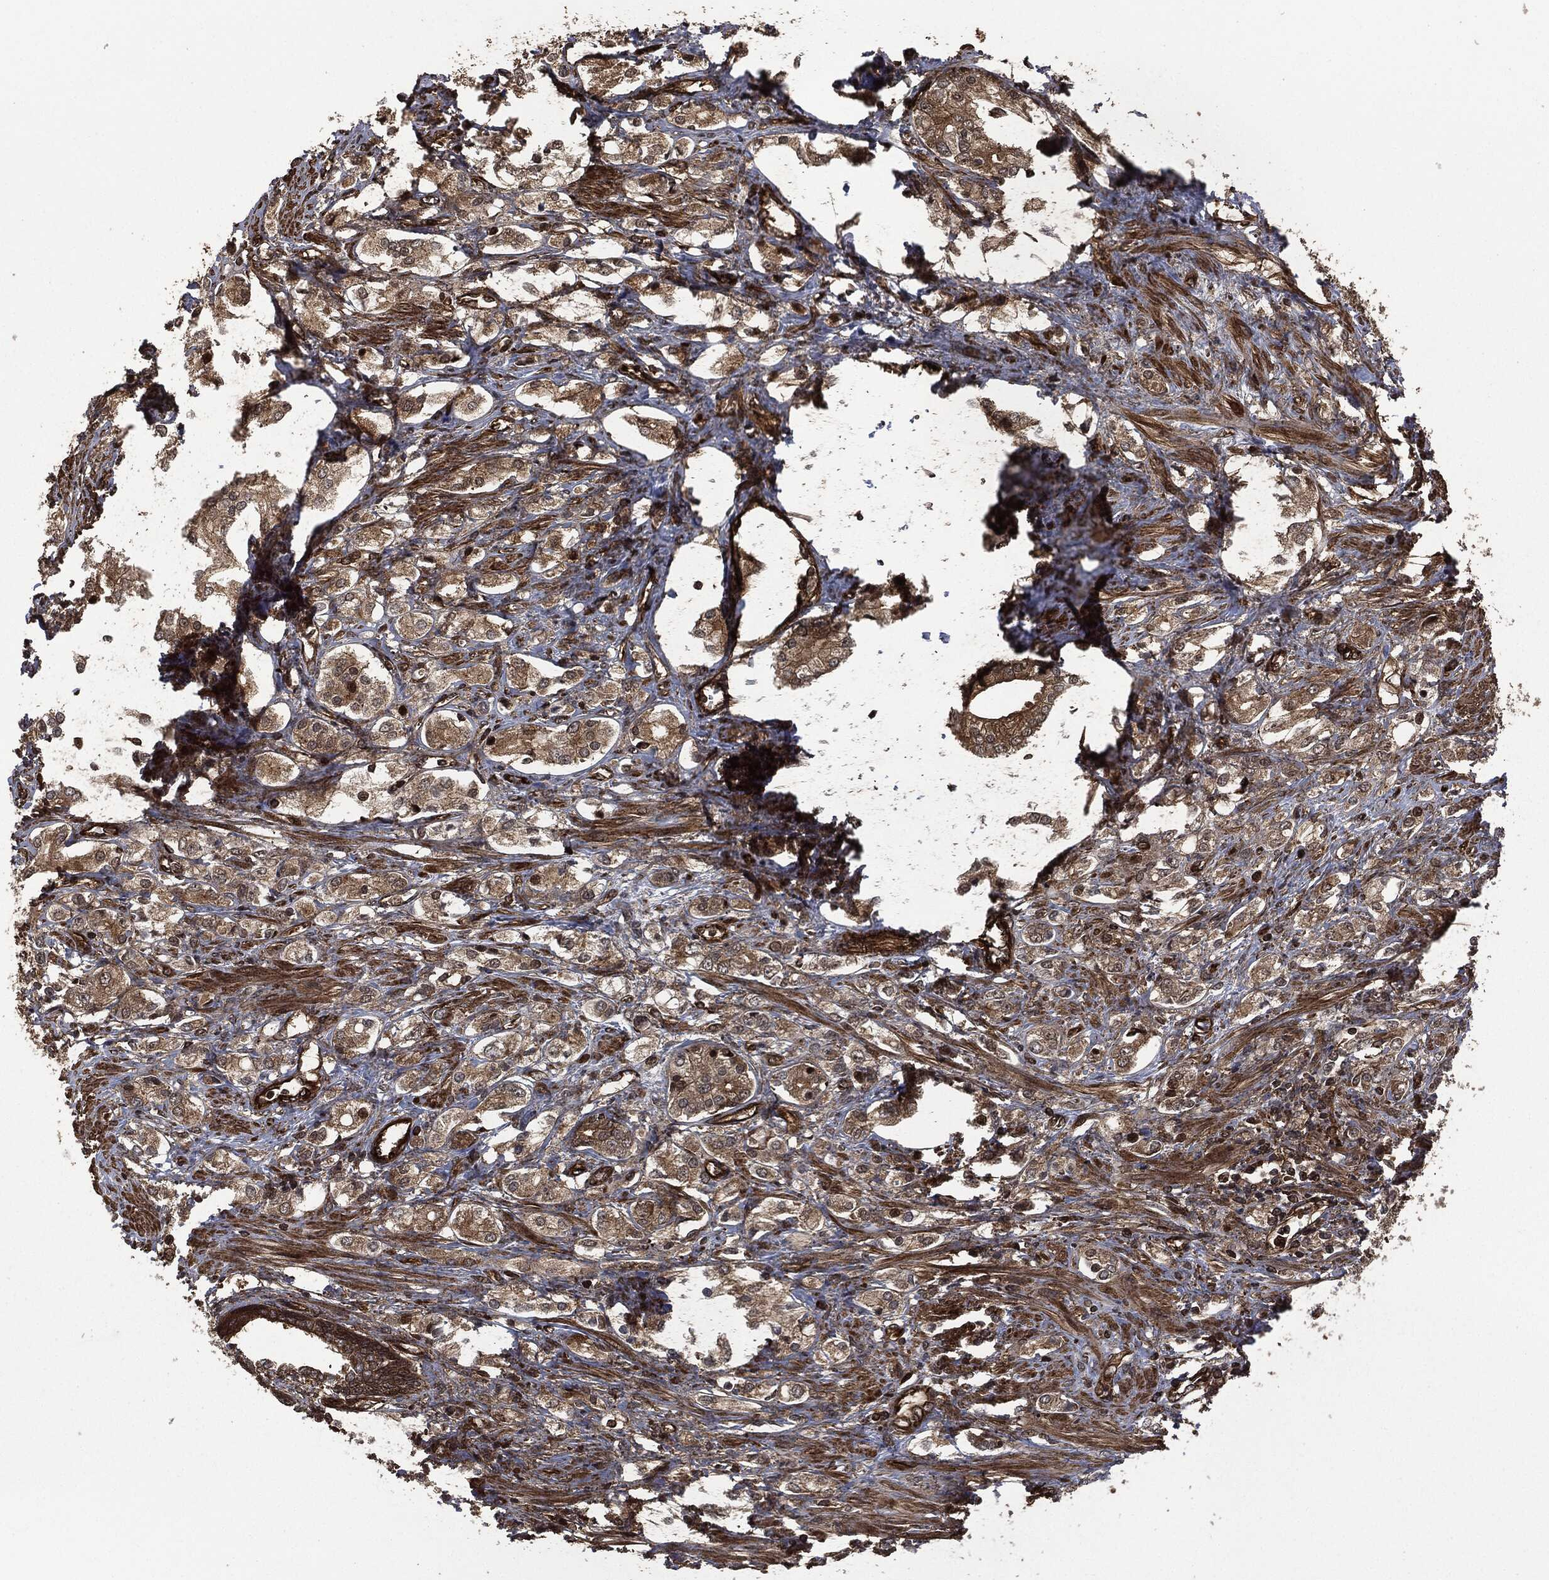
{"staining": {"intensity": "moderate", "quantity": "25%-75%", "location": "cytoplasmic/membranous"}, "tissue": "prostate cancer", "cell_type": "Tumor cells", "image_type": "cancer", "snomed": [{"axis": "morphology", "description": "Adenocarcinoma, NOS"}, {"axis": "topography", "description": "Prostate and seminal vesicle, NOS"}, {"axis": "topography", "description": "Prostate"}], "caption": "Immunohistochemistry (IHC) (DAB) staining of human prostate cancer (adenocarcinoma) reveals moderate cytoplasmic/membranous protein expression in about 25%-75% of tumor cells.", "gene": "HRAS", "patient": {"sex": "male", "age": 67}}